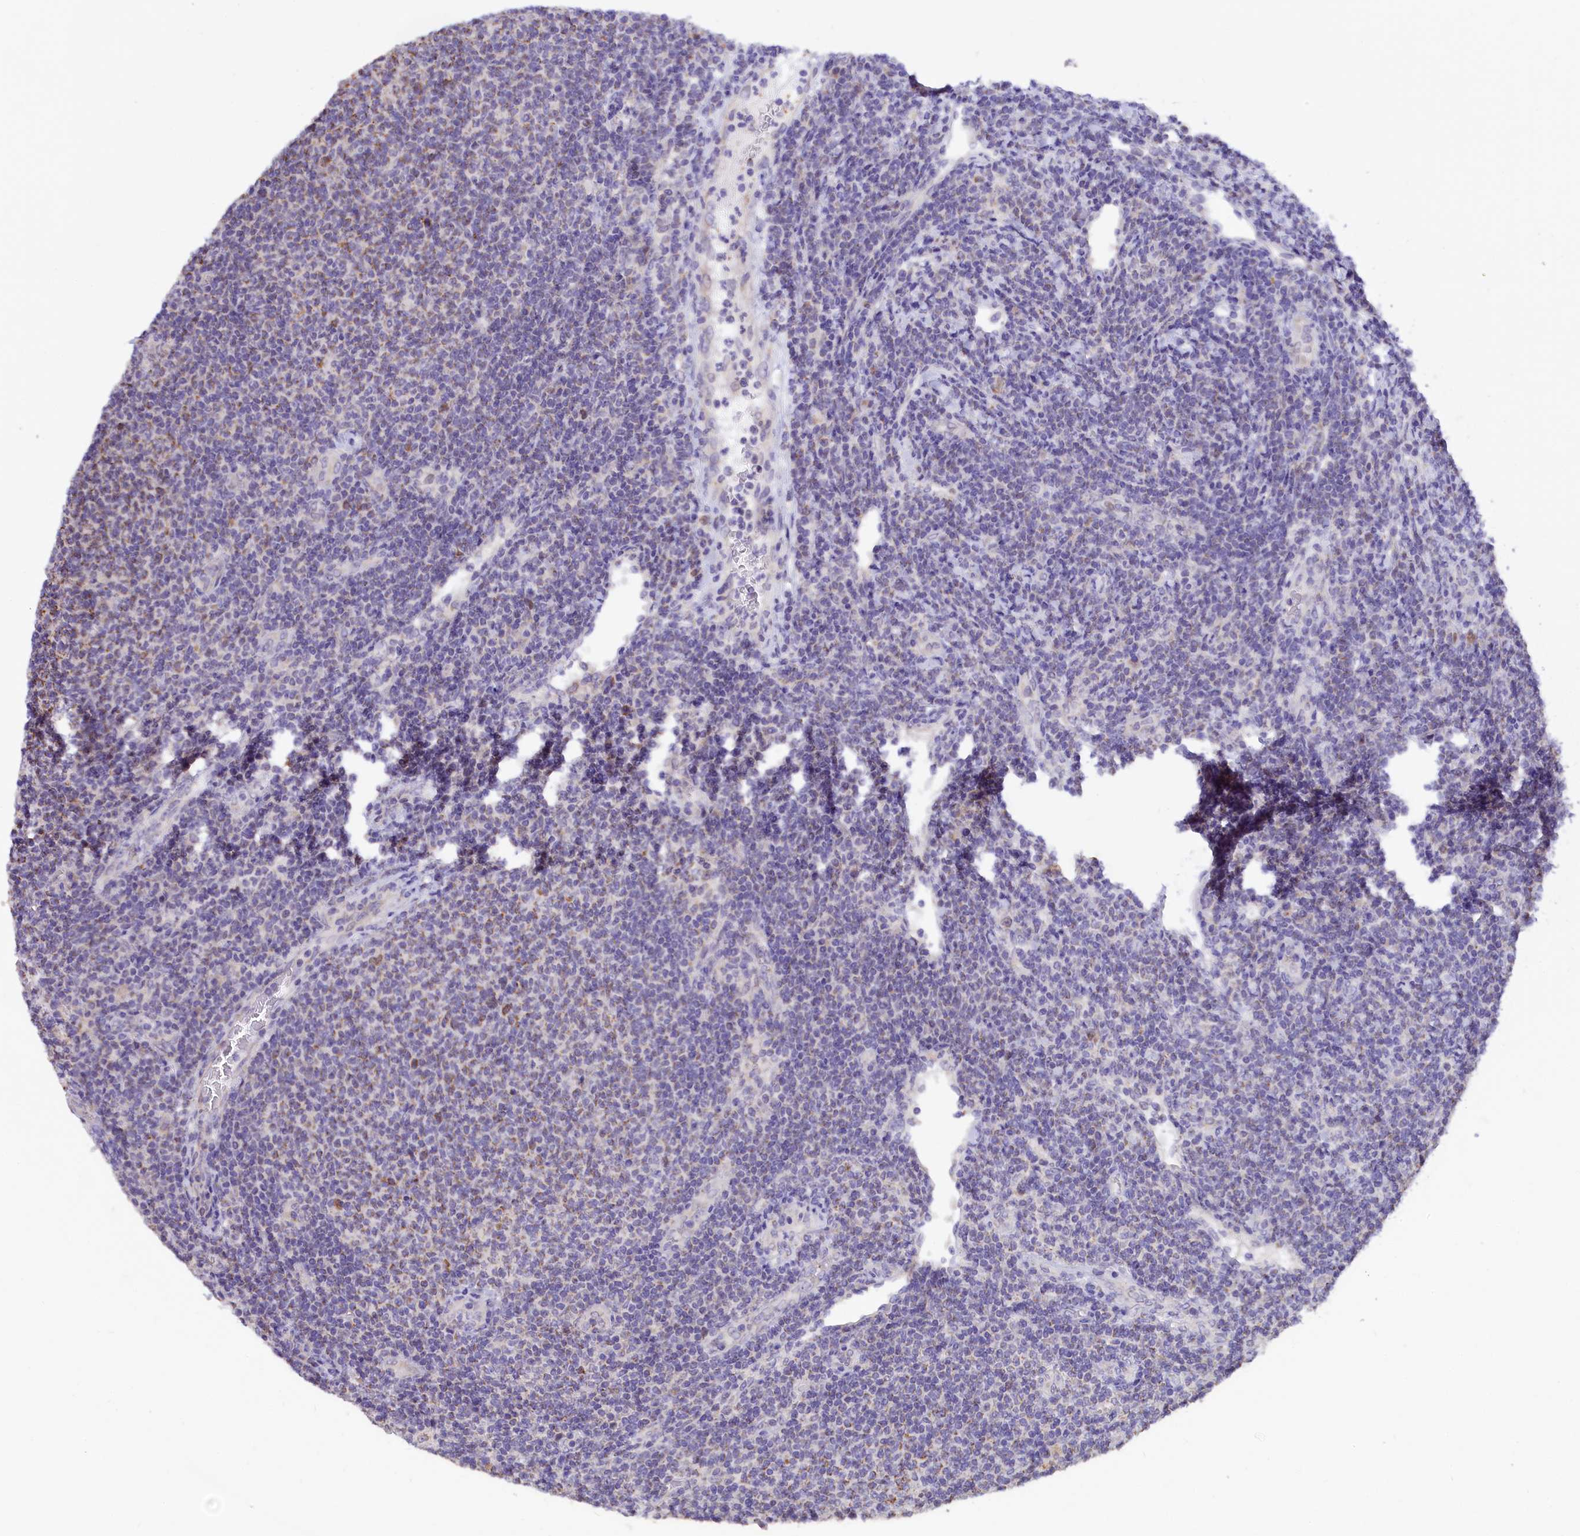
{"staining": {"intensity": "negative", "quantity": "none", "location": "none"}, "tissue": "lymphoma", "cell_type": "Tumor cells", "image_type": "cancer", "snomed": [{"axis": "morphology", "description": "Malignant lymphoma, non-Hodgkin's type, Low grade"}, {"axis": "topography", "description": "Lymph node"}], "caption": "An IHC micrograph of lymphoma is shown. There is no staining in tumor cells of lymphoma. Brightfield microscopy of immunohistochemistry stained with DAB (brown) and hematoxylin (blue), captured at high magnification.", "gene": "PKIA", "patient": {"sex": "male", "age": 66}}